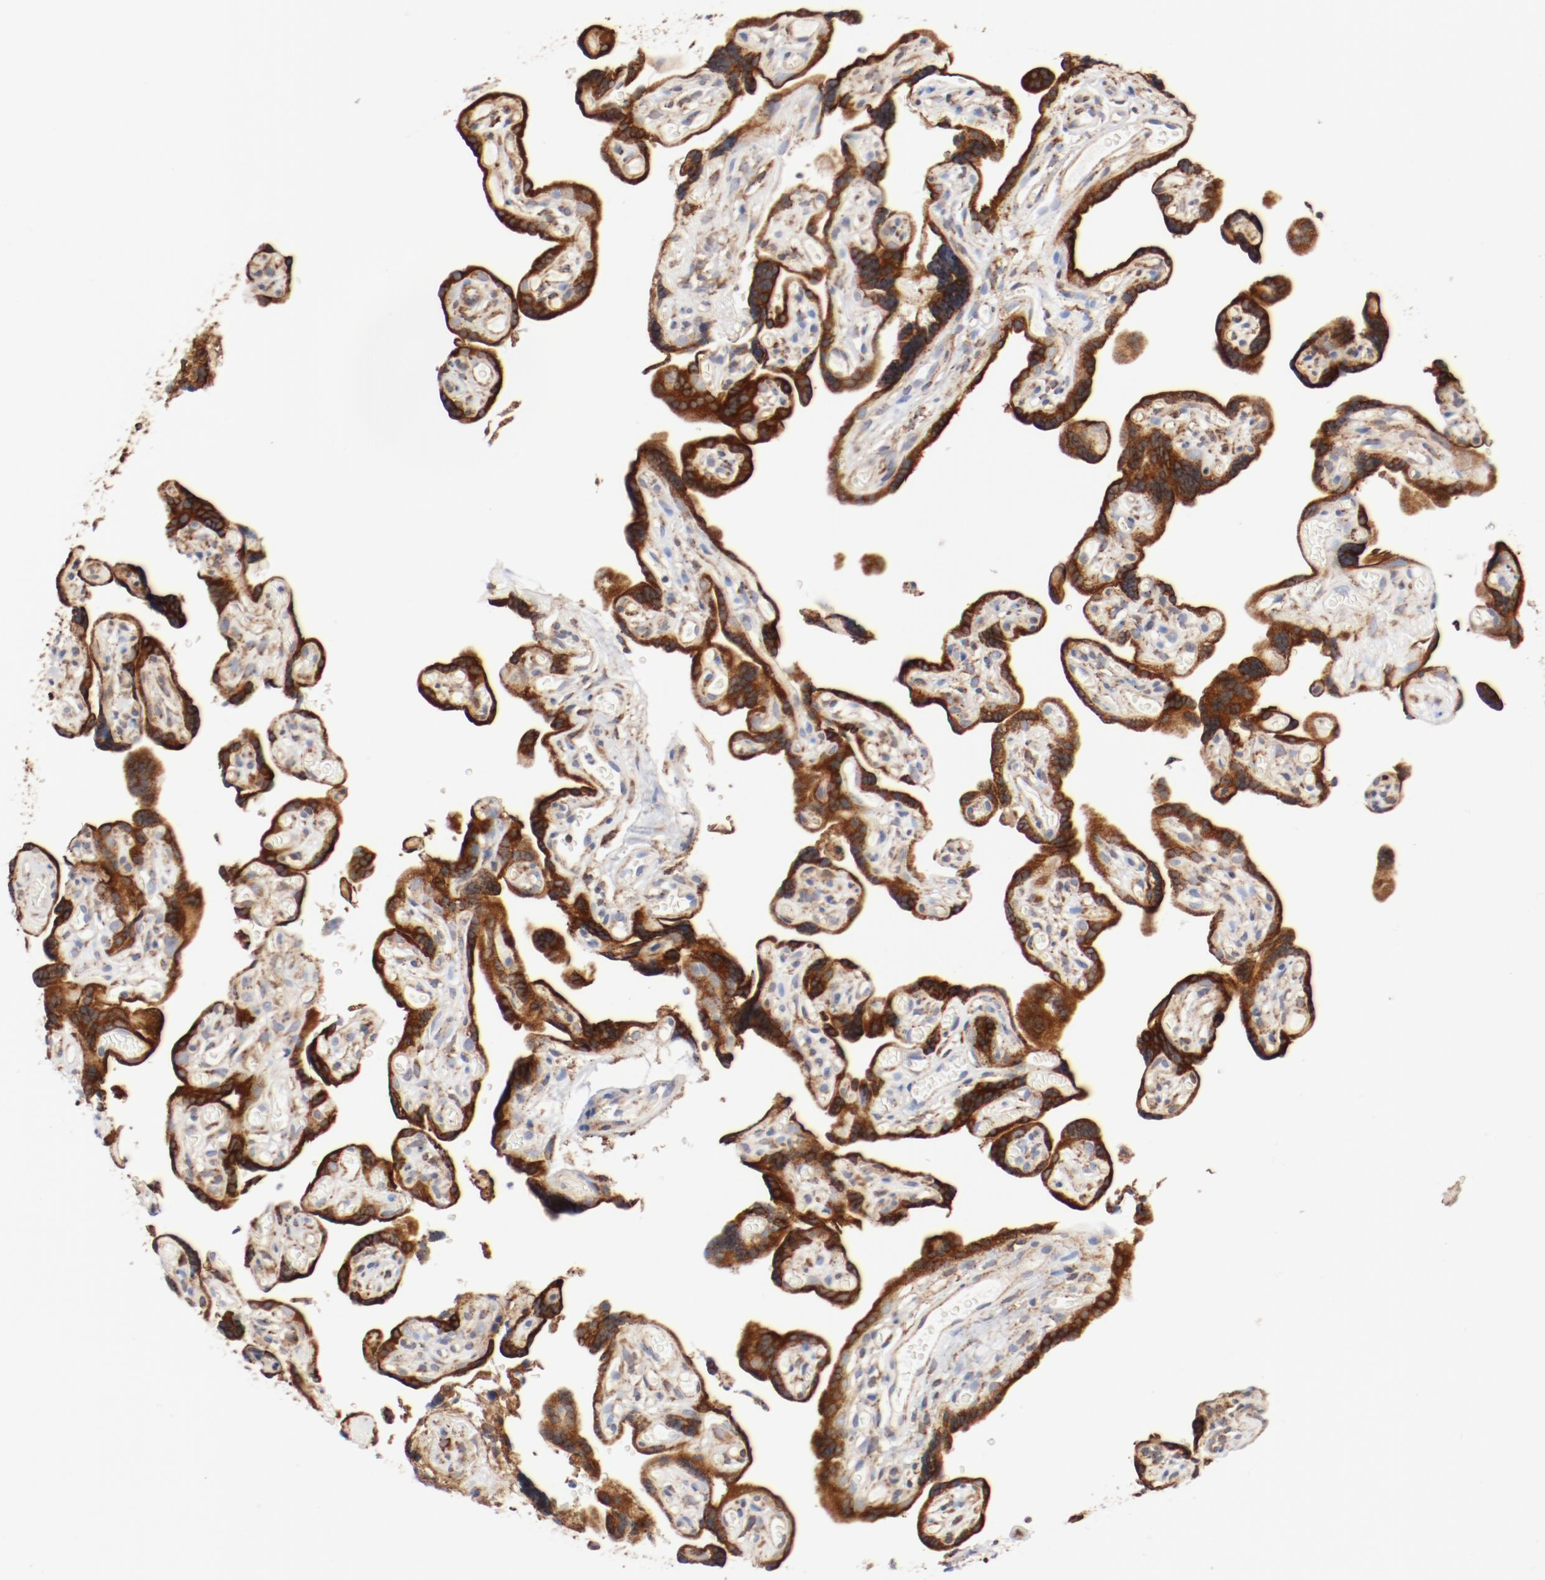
{"staining": {"intensity": "moderate", "quantity": ">75%", "location": "cytoplasmic/membranous"}, "tissue": "placenta", "cell_type": "Decidual cells", "image_type": "normal", "snomed": [{"axis": "morphology", "description": "Normal tissue, NOS"}, {"axis": "topography", "description": "Placenta"}], "caption": "This micrograph exhibits immunohistochemistry (IHC) staining of benign placenta, with medium moderate cytoplasmic/membranous staining in approximately >75% of decidual cells.", "gene": "PDPK1", "patient": {"sex": "female", "age": 30}}